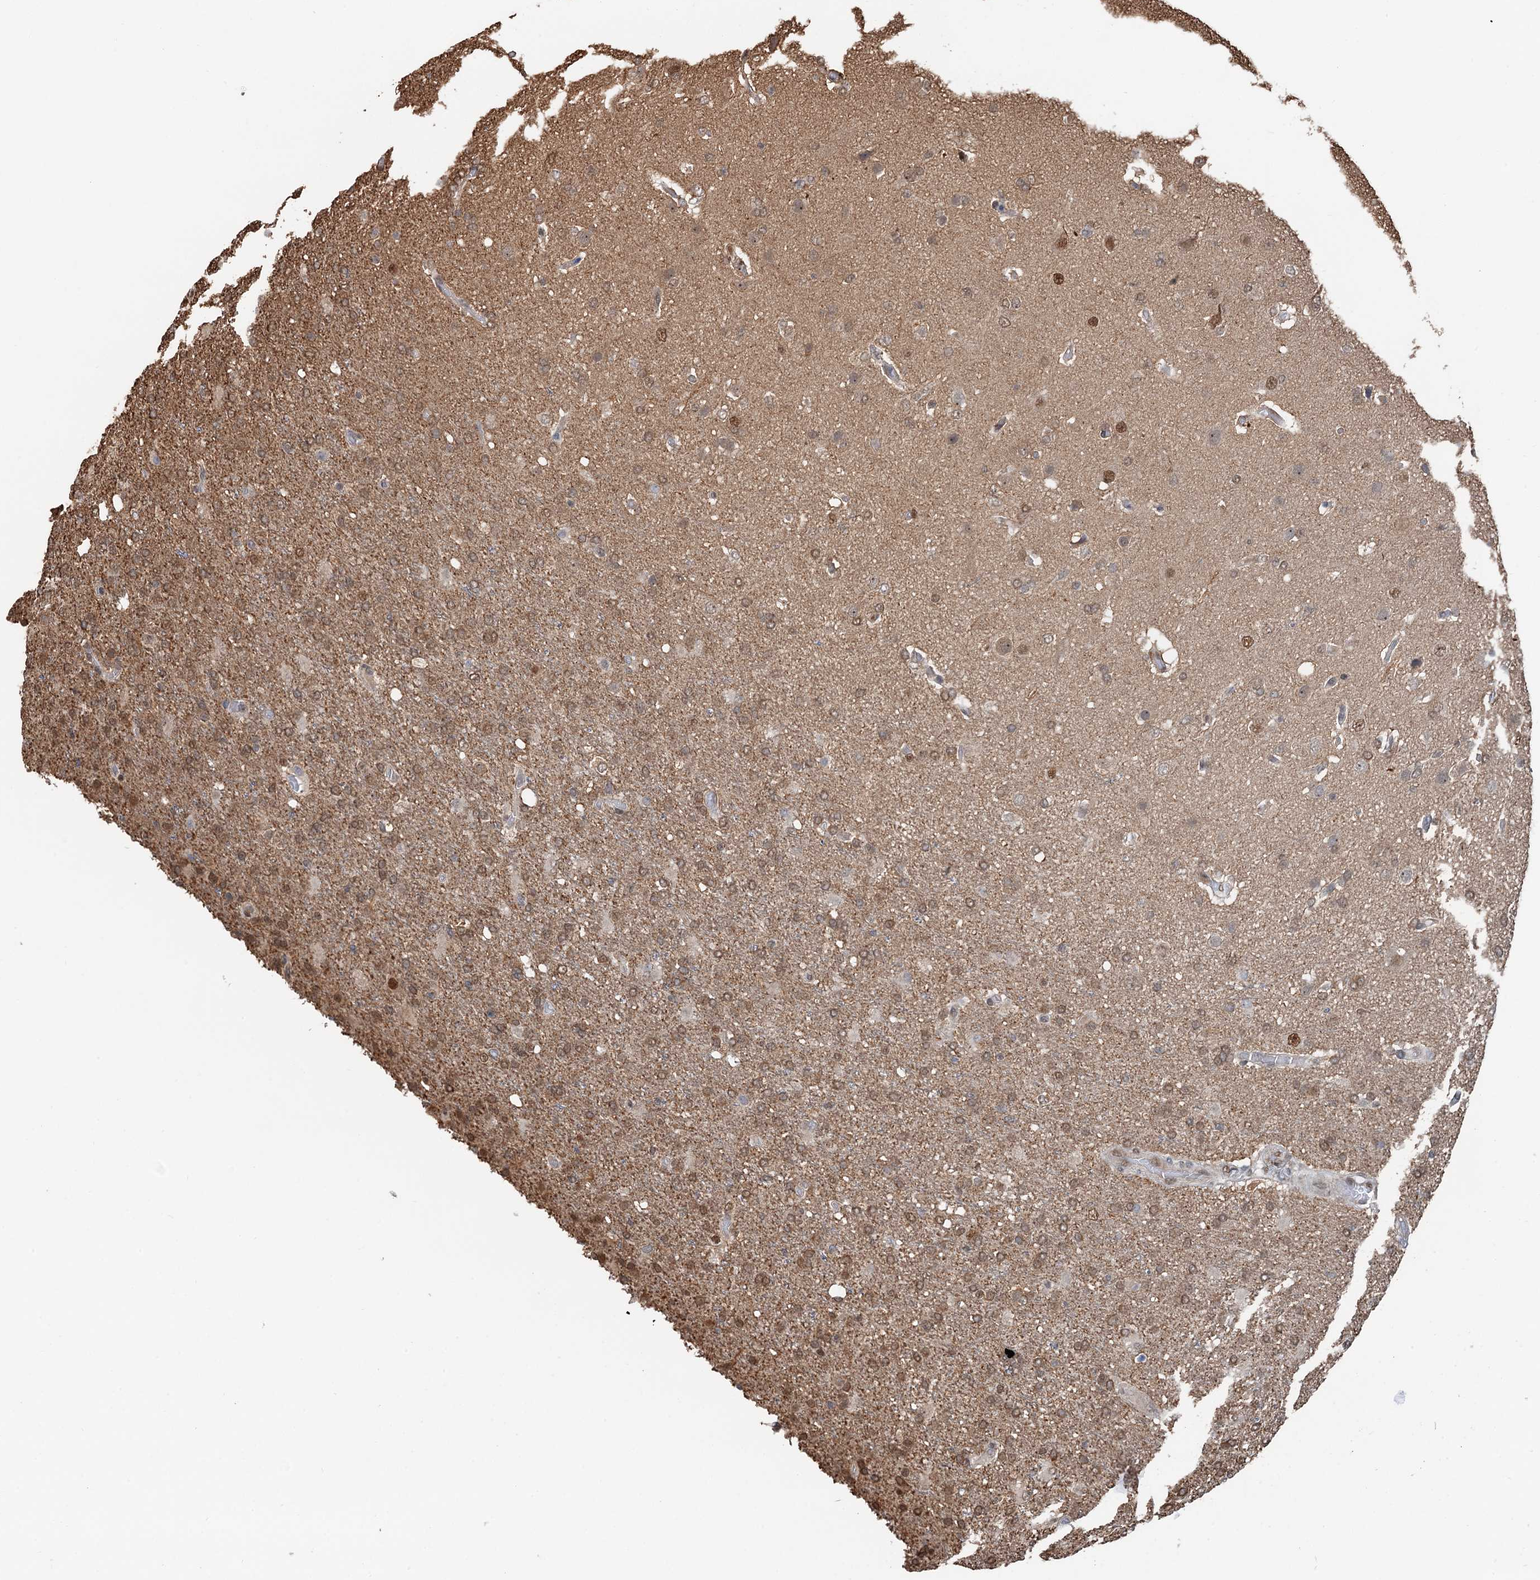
{"staining": {"intensity": "moderate", "quantity": ">75%", "location": "cytoplasmic/membranous,nuclear"}, "tissue": "glioma", "cell_type": "Tumor cells", "image_type": "cancer", "snomed": [{"axis": "morphology", "description": "Glioma, malignant, High grade"}, {"axis": "topography", "description": "Brain"}], "caption": "Protein expression analysis of malignant glioma (high-grade) reveals moderate cytoplasmic/membranous and nuclear expression in approximately >75% of tumor cells.", "gene": "CFDP1", "patient": {"sex": "female", "age": 74}}